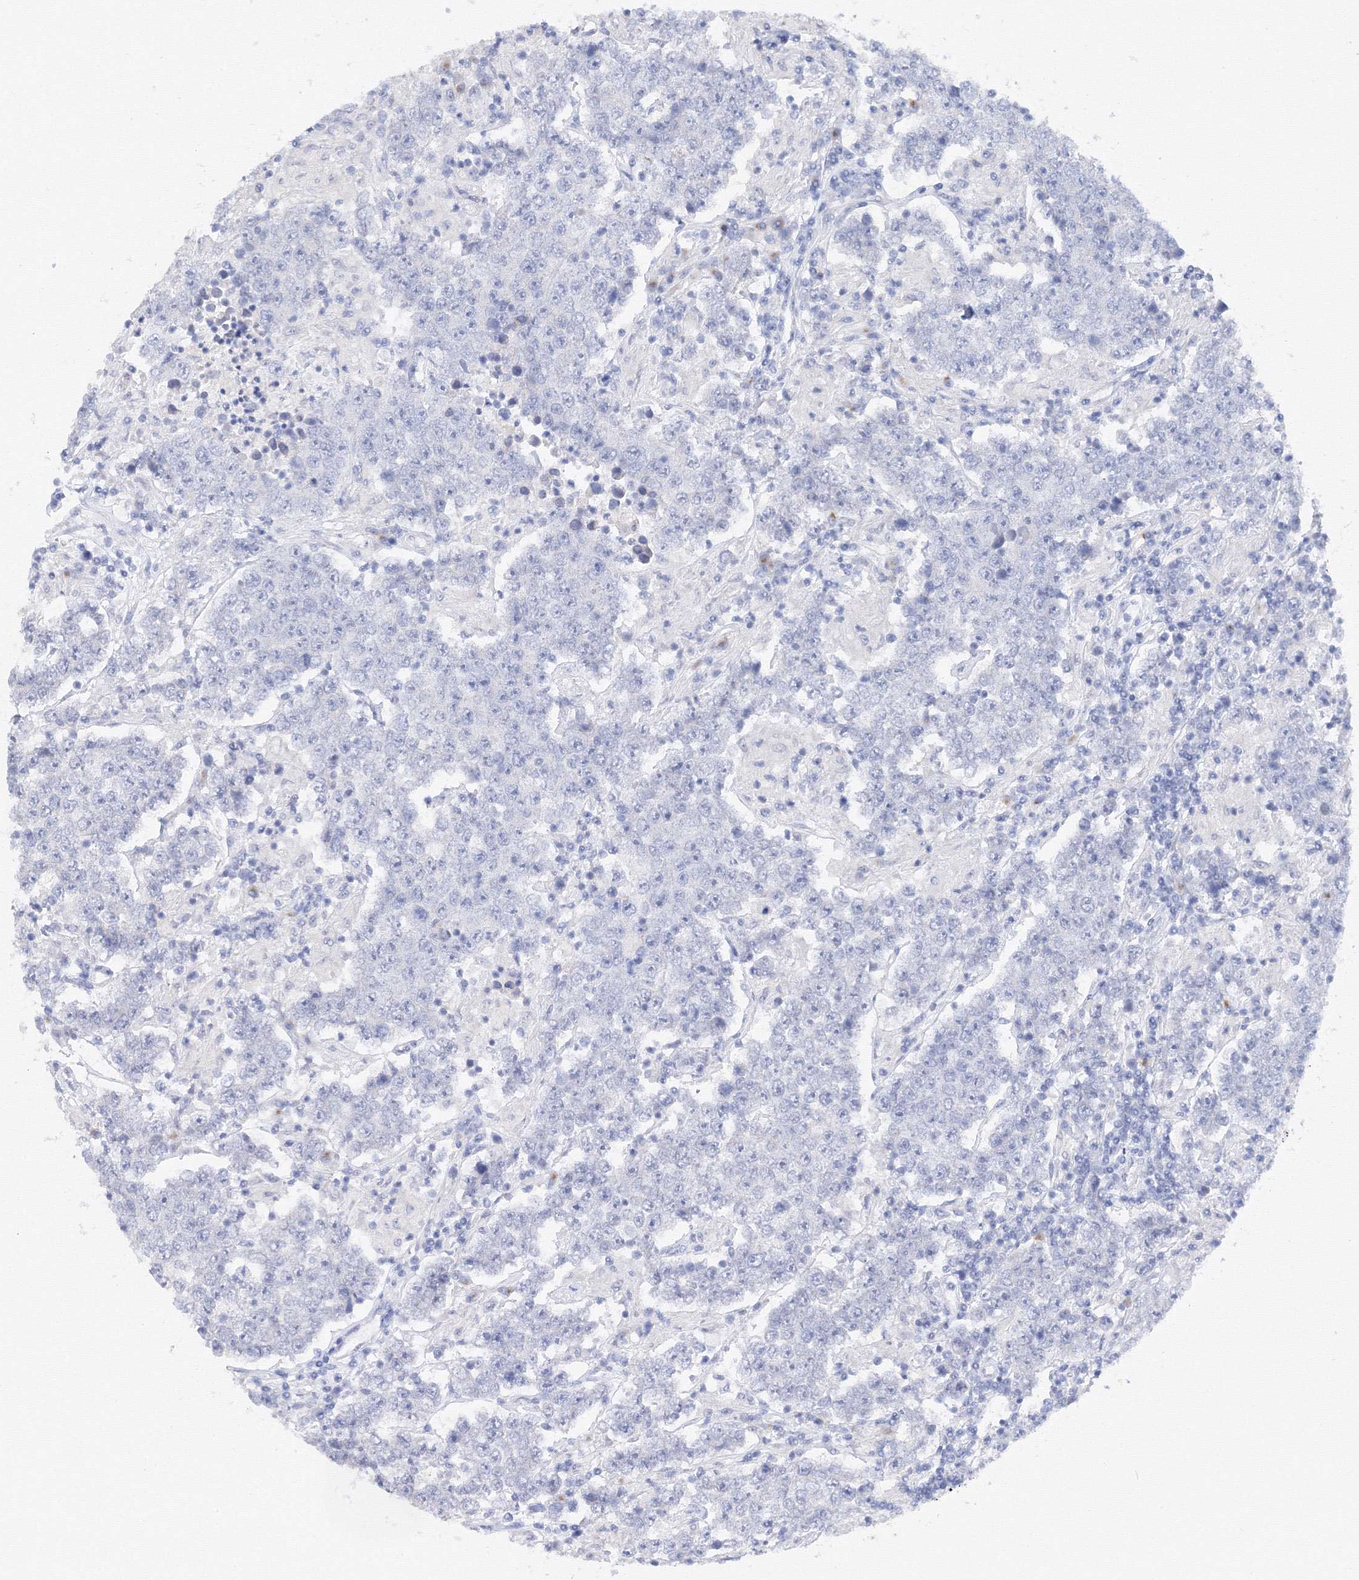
{"staining": {"intensity": "negative", "quantity": "none", "location": "none"}, "tissue": "testis cancer", "cell_type": "Tumor cells", "image_type": "cancer", "snomed": [{"axis": "morphology", "description": "Normal tissue, NOS"}, {"axis": "morphology", "description": "Urothelial carcinoma, High grade"}, {"axis": "morphology", "description": "Seminoma, NOS"}, {"axis": "morphology", "description": "Carcinoma, Embryonal, NOS"}, {"axis": "topography", "description": "Urinary bladder"}, {"axis": "topography", "description": "Testis"}], "caption": "Immunohistochemistry (IHC) histopathology image of neoplastic tissue: human testis cancer (embryonal carcinoma) stained with DAB (3,3'-diaminobenzidine) shows no significant protein positivity in tumor cells.", "gene": "TAMM41", "patient": {"sex": "male", "age": 41}}